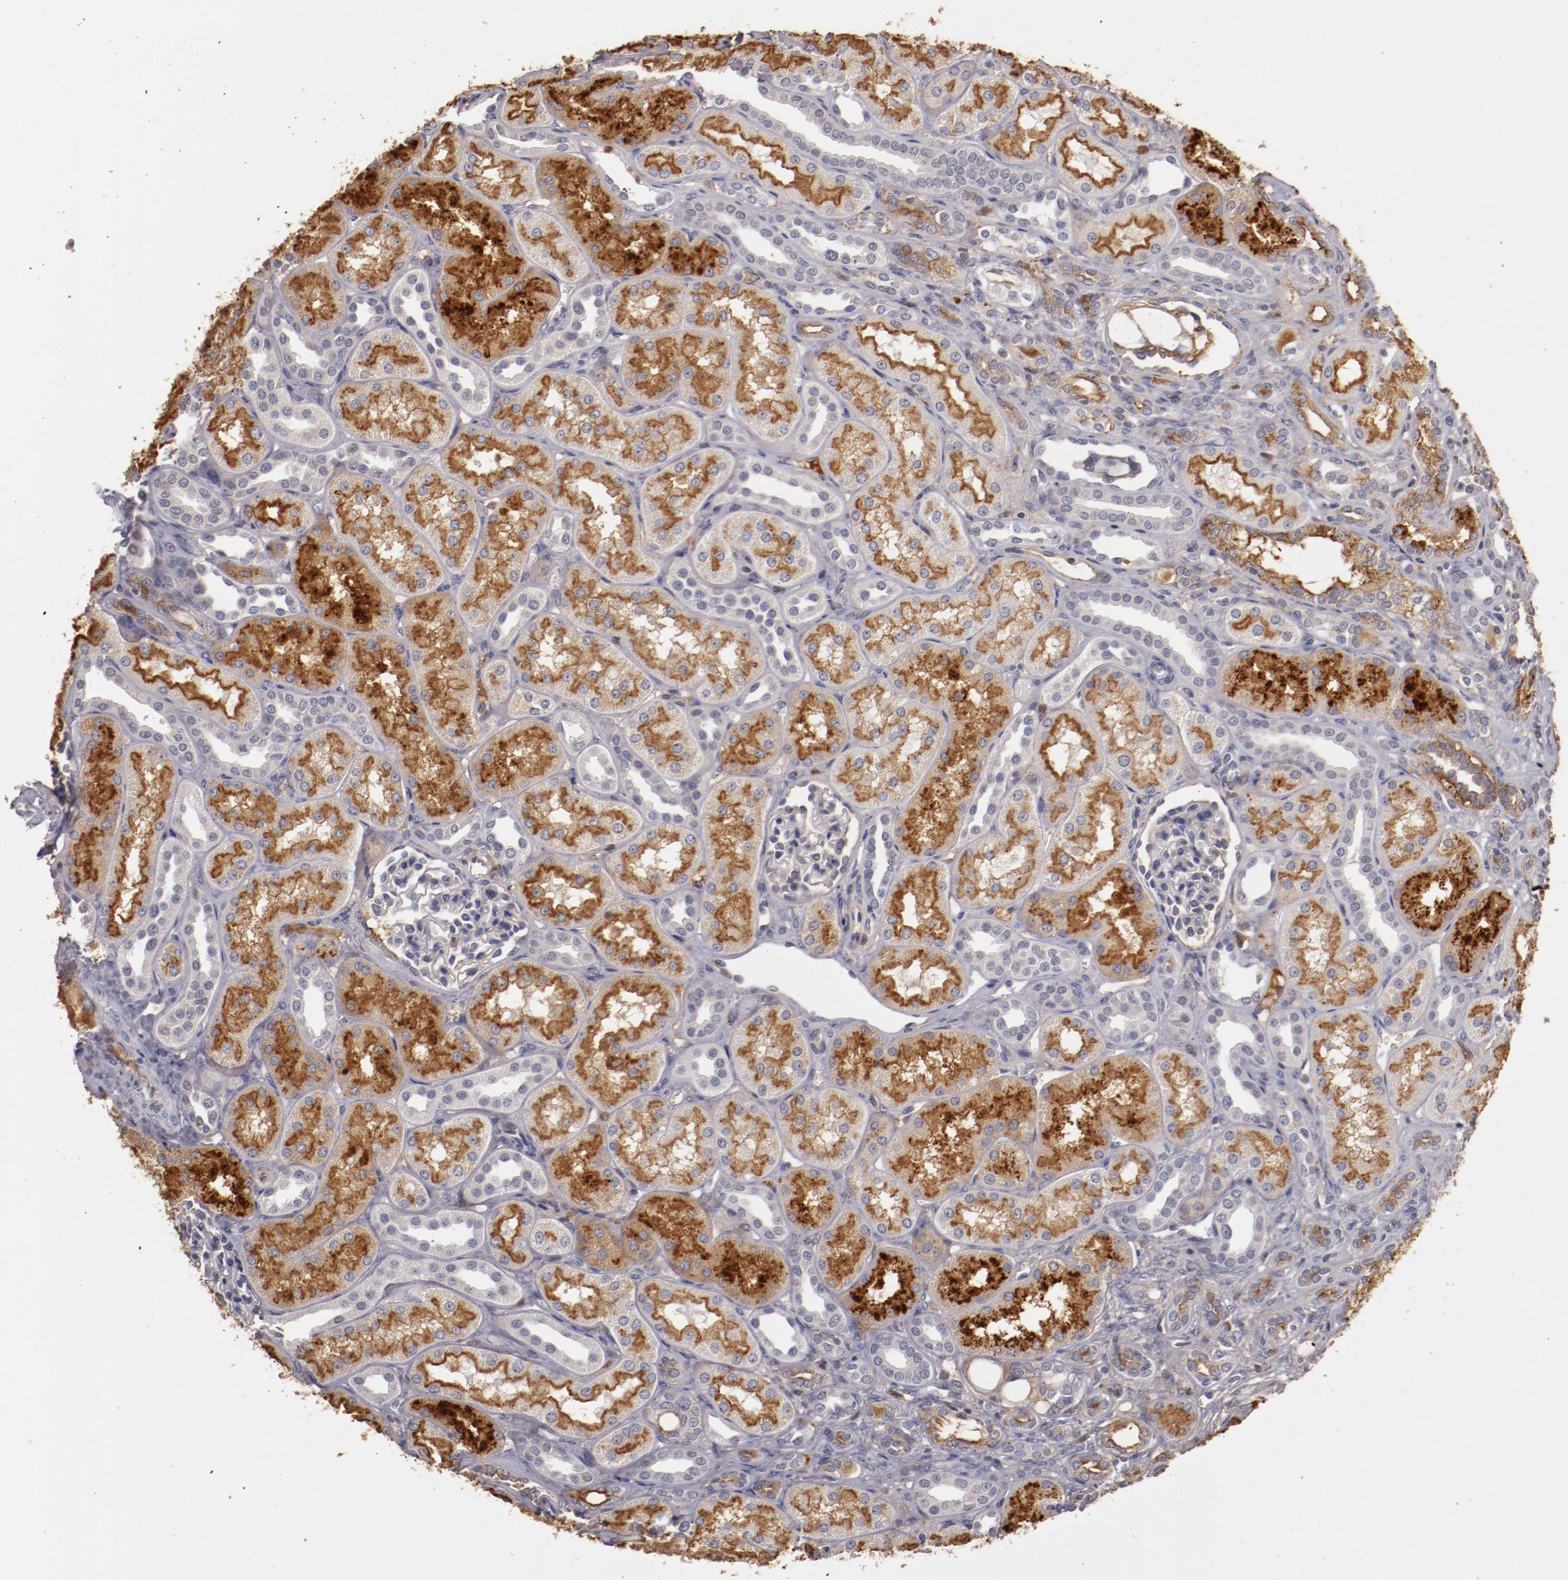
{"staining": {"intensity": "weak", "quantity": "<25%", "location": "cytoplasmic/membranous"}, "tissue": "kidney", "cell_type": "Cells in glomeruli", "image_type": "normal", "snomed": [{"axis": "morphology", "description": "Normal tissue, NOS"}, {"axis": "topography", "description": "Kidney"}], "caption": "Immunohistochemical staining of unremarkable kidney exhibits no significant staining in cells in glomeruli. Brightfield microscopy of immunohistochemistry (IHC) stained with DAB (brown) and hematoxylin (blue), captured at high magnification.", "gene": "MBL2", "patient": {"sex": "male", "age": 7}}